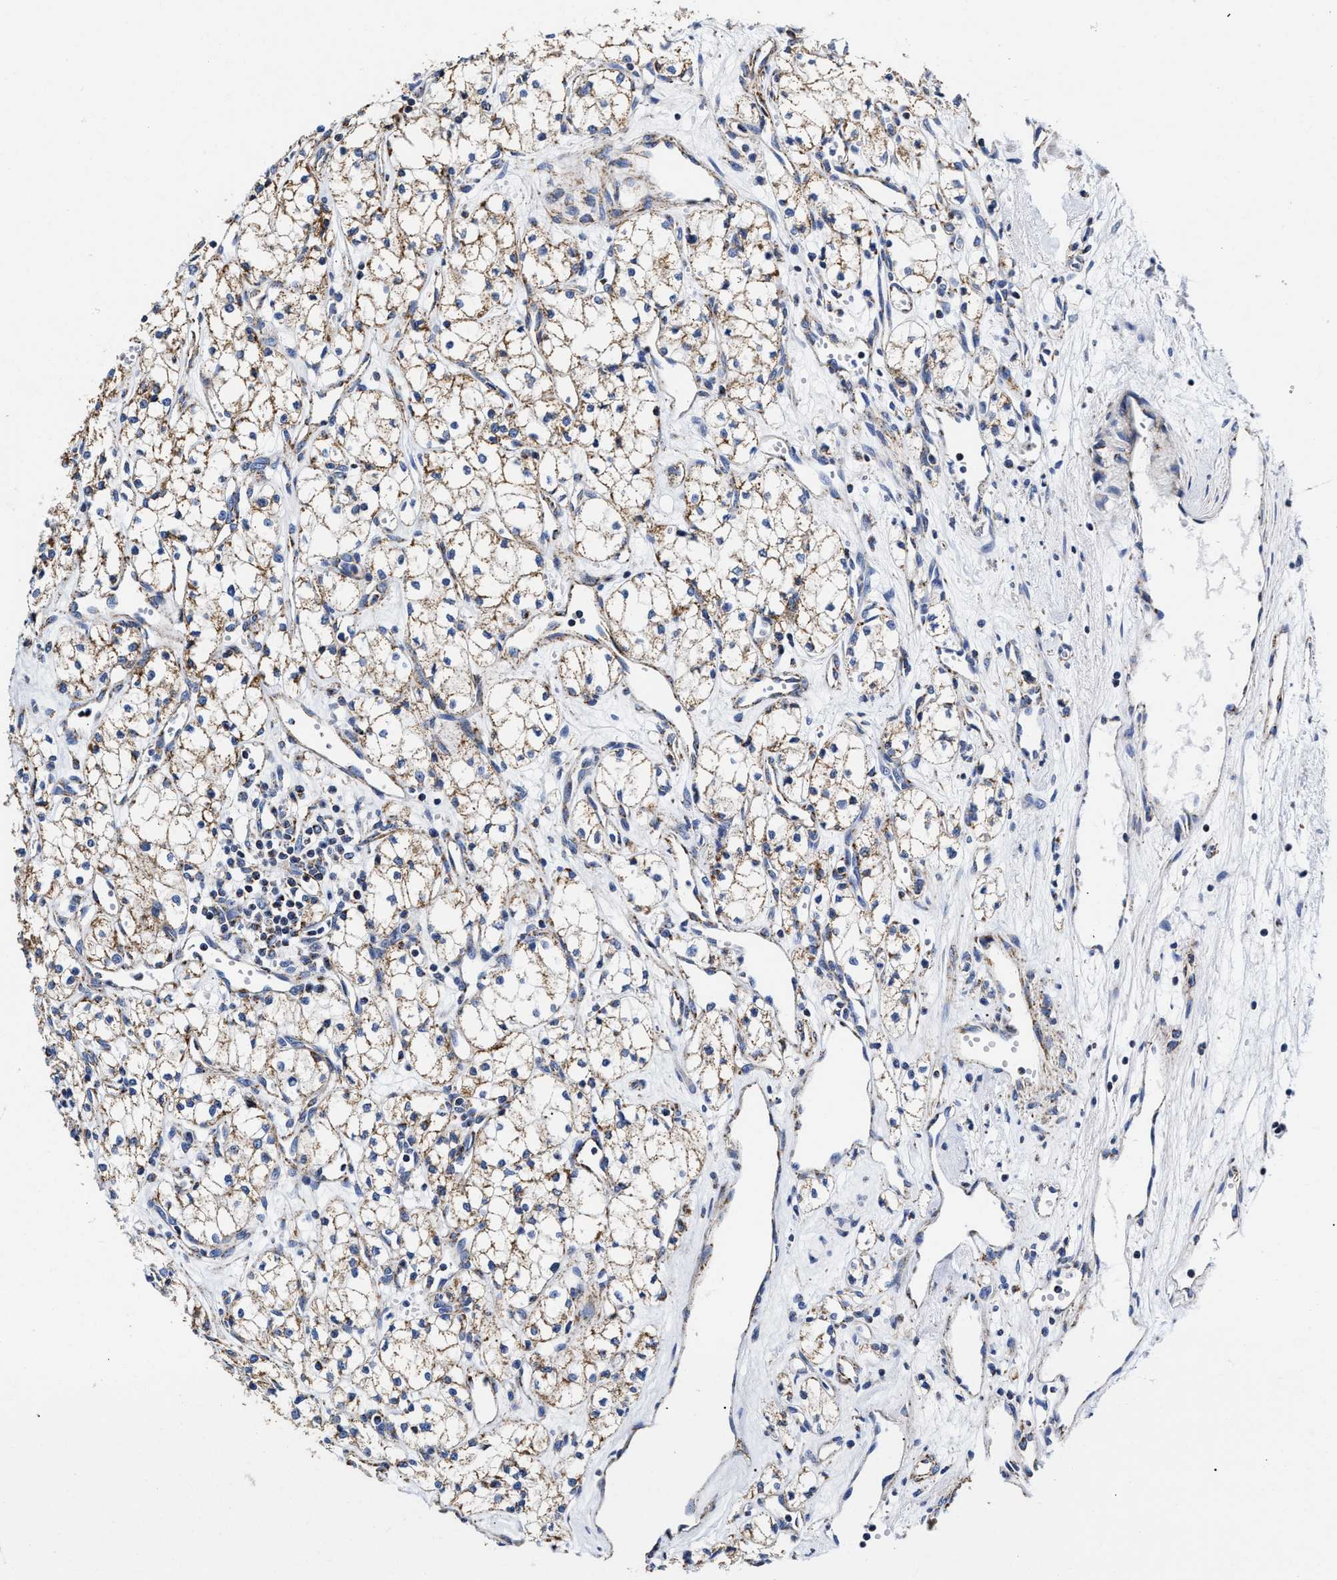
{"staining": {"intensity": "weak", "quantity": "25%-75%", "location": "cytoplasmic/membranous"}, "tissue": "renal cancer", "cell_type": "Tumor cells", "image_type": "cancer", "snomed": [{"axis": "morphology", "description": "Adenocarcinoma, NOS"}, {"axis": "topography", "description": "Kidney"}], "caption": "Renal cancer stained for a protein demonstrates weak cytoplasmic/membranous positivity in tumor cells. The protein of interest is shown in brown color, while the nuclei are stained blue.", "gene": "HINT2", "patient": {"sex": "male", "age": 59}}